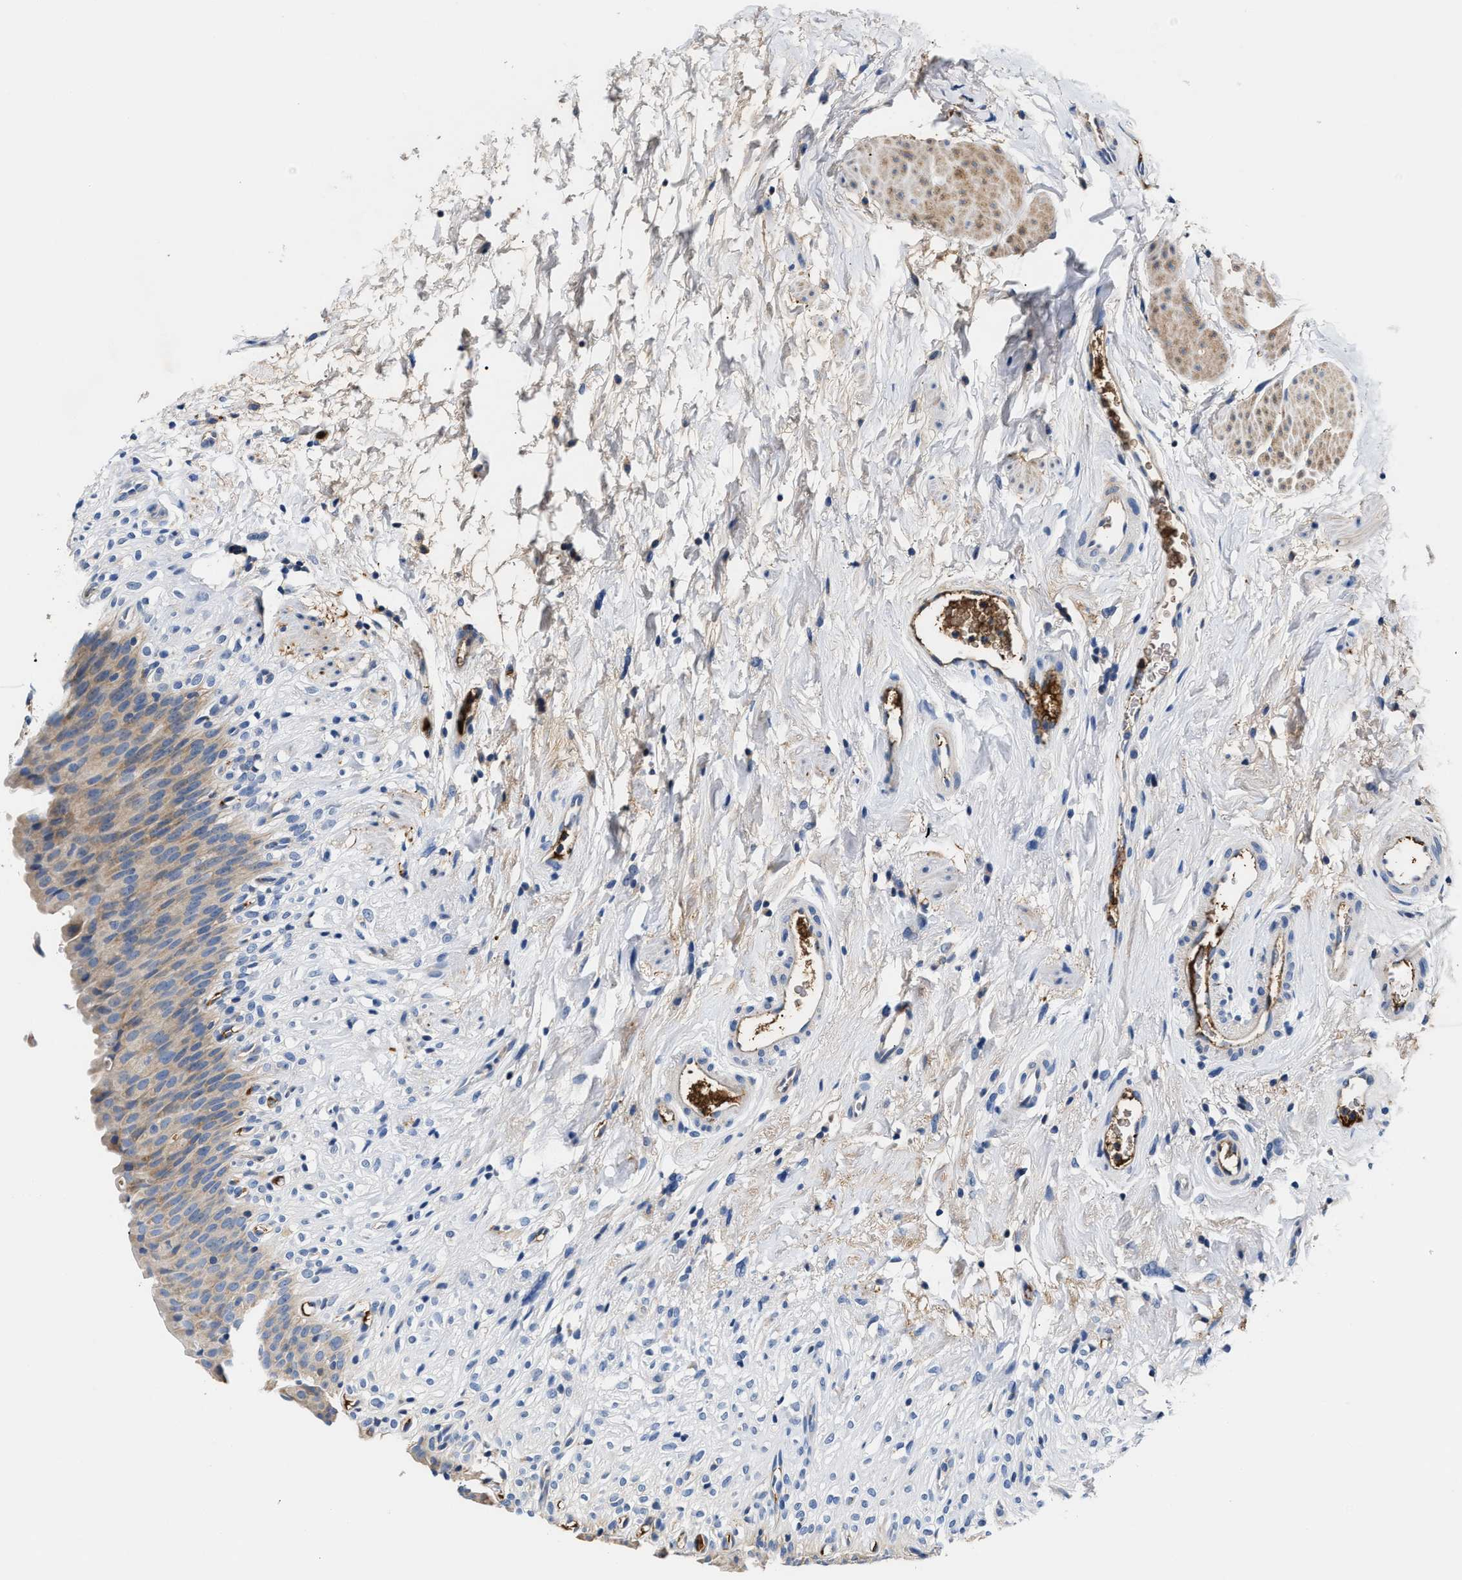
{"staining": {"intensity": "weak", "quantity": "<25%", "location": "cytoplasmic/membranous"}, "tissue": "urinary bladder", "cell_type": "Urothelial cells", "image_type": "normal", "snomed": [{"axis": "morphology", "description": "Normal tissue, NOS"}, {"axis": "topography", "description": "Urinary bladder"}], "caption": "High magnification brightfield microscopy of benign urinary bladder stained with DAB (3,3'-diaminobenzidine) (brown) and counterstained with hematoxylin (blue): urothelial cells show no significant positivity.", "gene": "TUT7", "patient": {"sex": "female", "age": 79}}